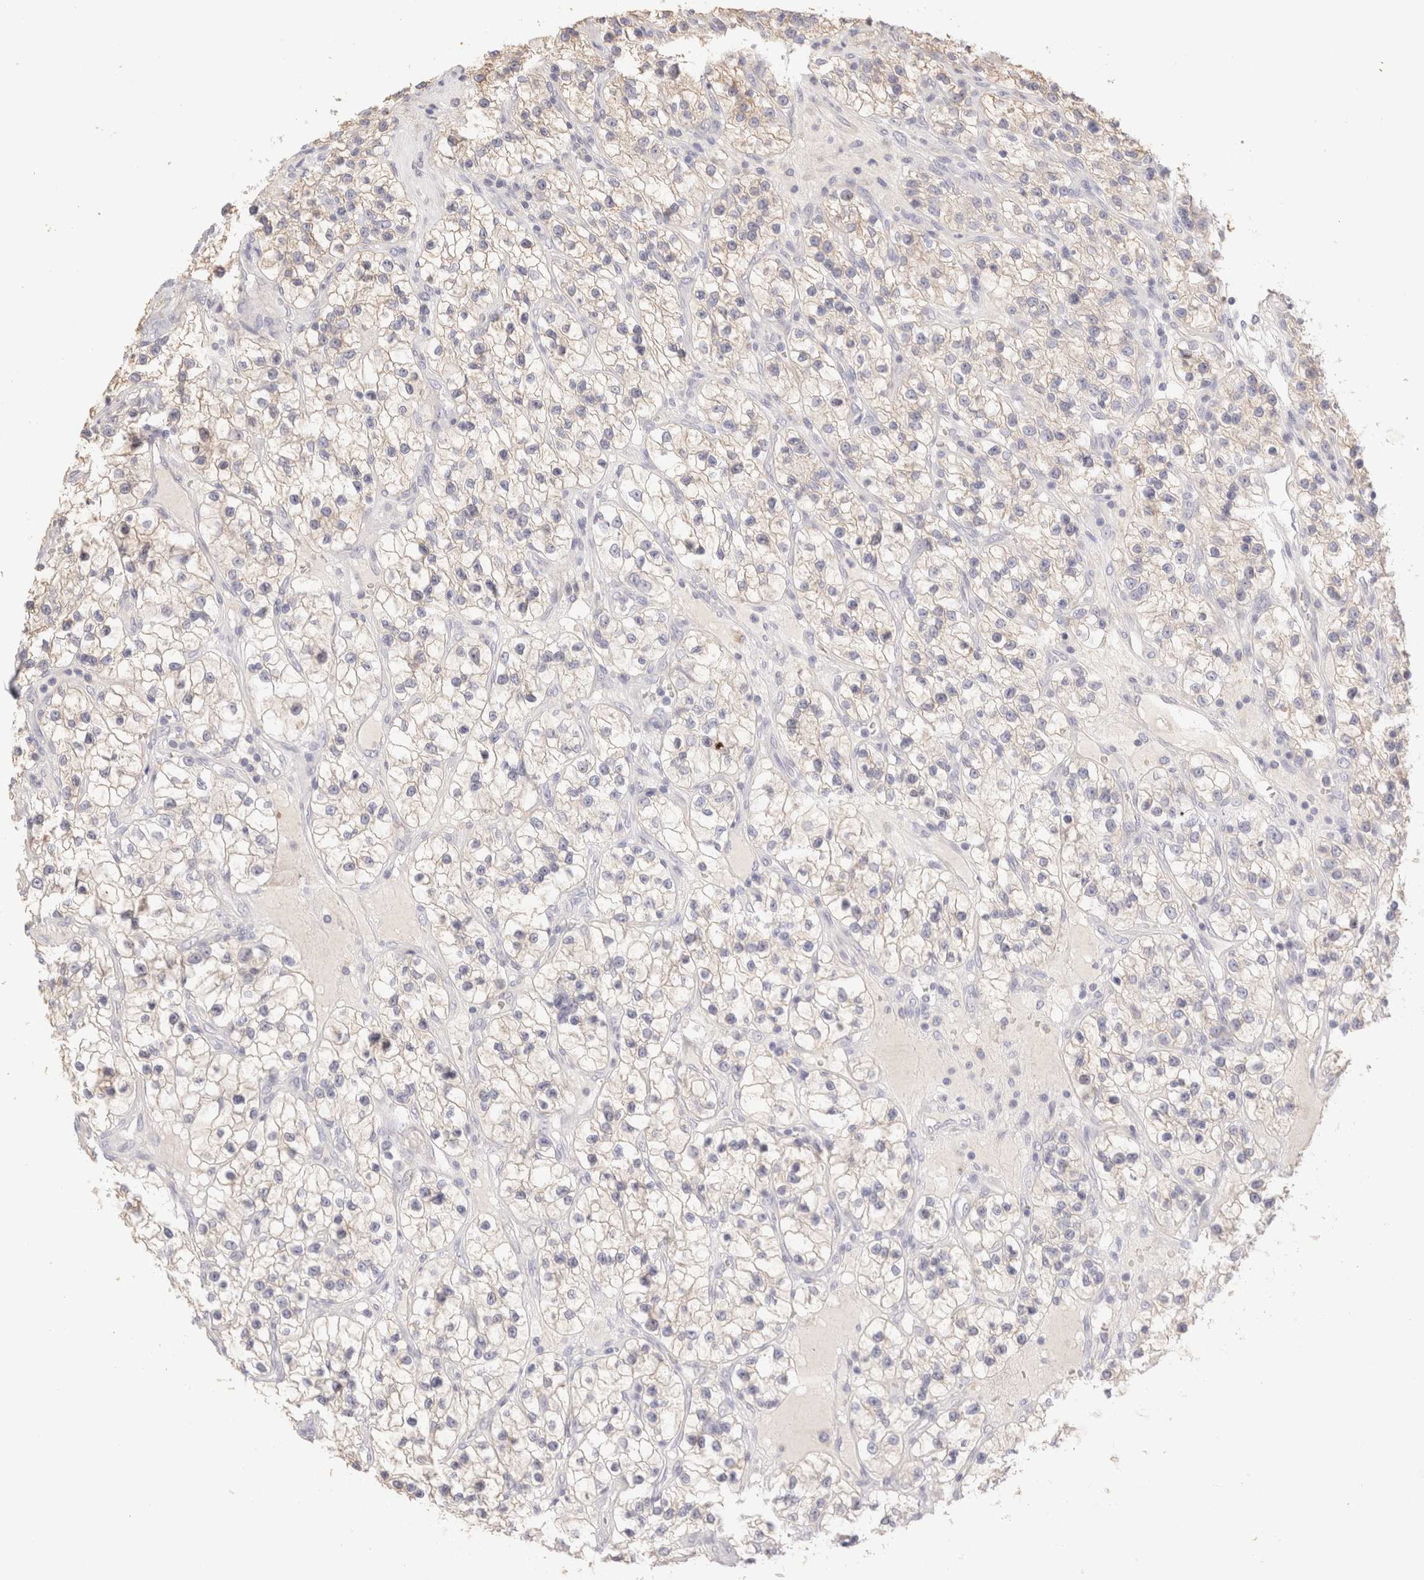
{"staining": {"intensity": "negative", "quantity": "none", "location": "none"}, "tissue": "renal cancer", "cell_type": "Tumor cells", "image_type": "cancer", "snomed": [{"axis": "morphology", "description": "Adenocarcinoma, NOS"}, {"axis": "topography", "description": "Kidney"}], "caption": "A photomicrograph of human adenocarcinoma (renal) is negative for staining in tumor cells.", "gene": "SCGB2A2", "patient": {"sex": "female", "age": 57}}